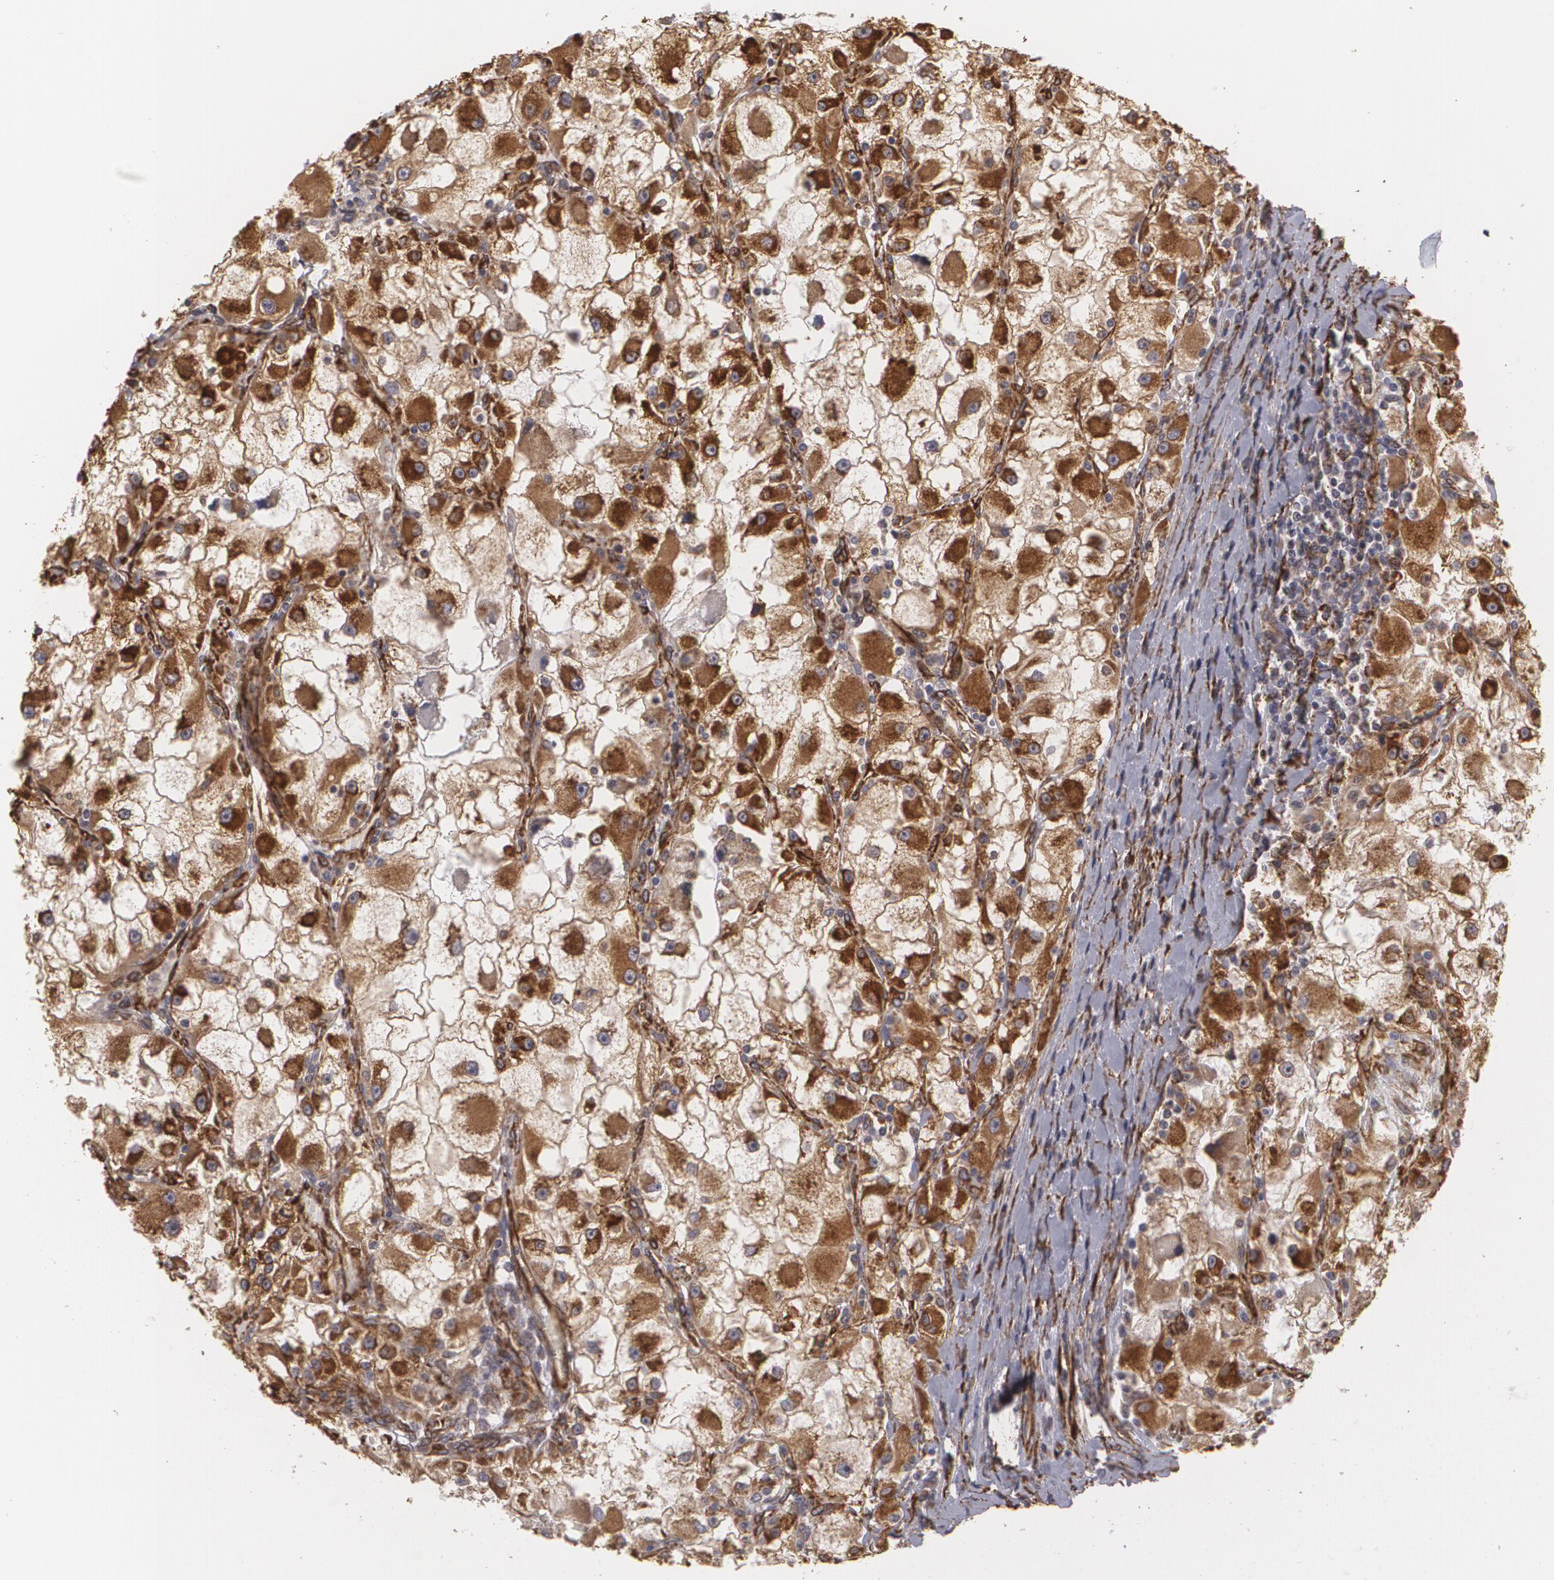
{"staining": {"intensity": "strong", "quantity": ">75%", "location": "cytoplasmic/membranous"}, "tissue": "renal cancer", "cell_type": "Tumor cells", "image_type": "cancer", "snomed": [{"axis": "morphology", "description": "Adenocarcinoma, NOS"}, {"axis": "topography", "description": "Kidney"}], "caption": "Immunohistochemical staining of human renal cancer (adenocarcinoma) exhibits high levels of strong cytoplasmic/membranous positivity in approximately >75% of tumor cells. The staining was performed using DAB, with brown indicating positive protein expression. Nuclei are stained blue with hematoxylin.", "gene": "CYB5R3", "patient": {"sex": "female", "age": 73}}